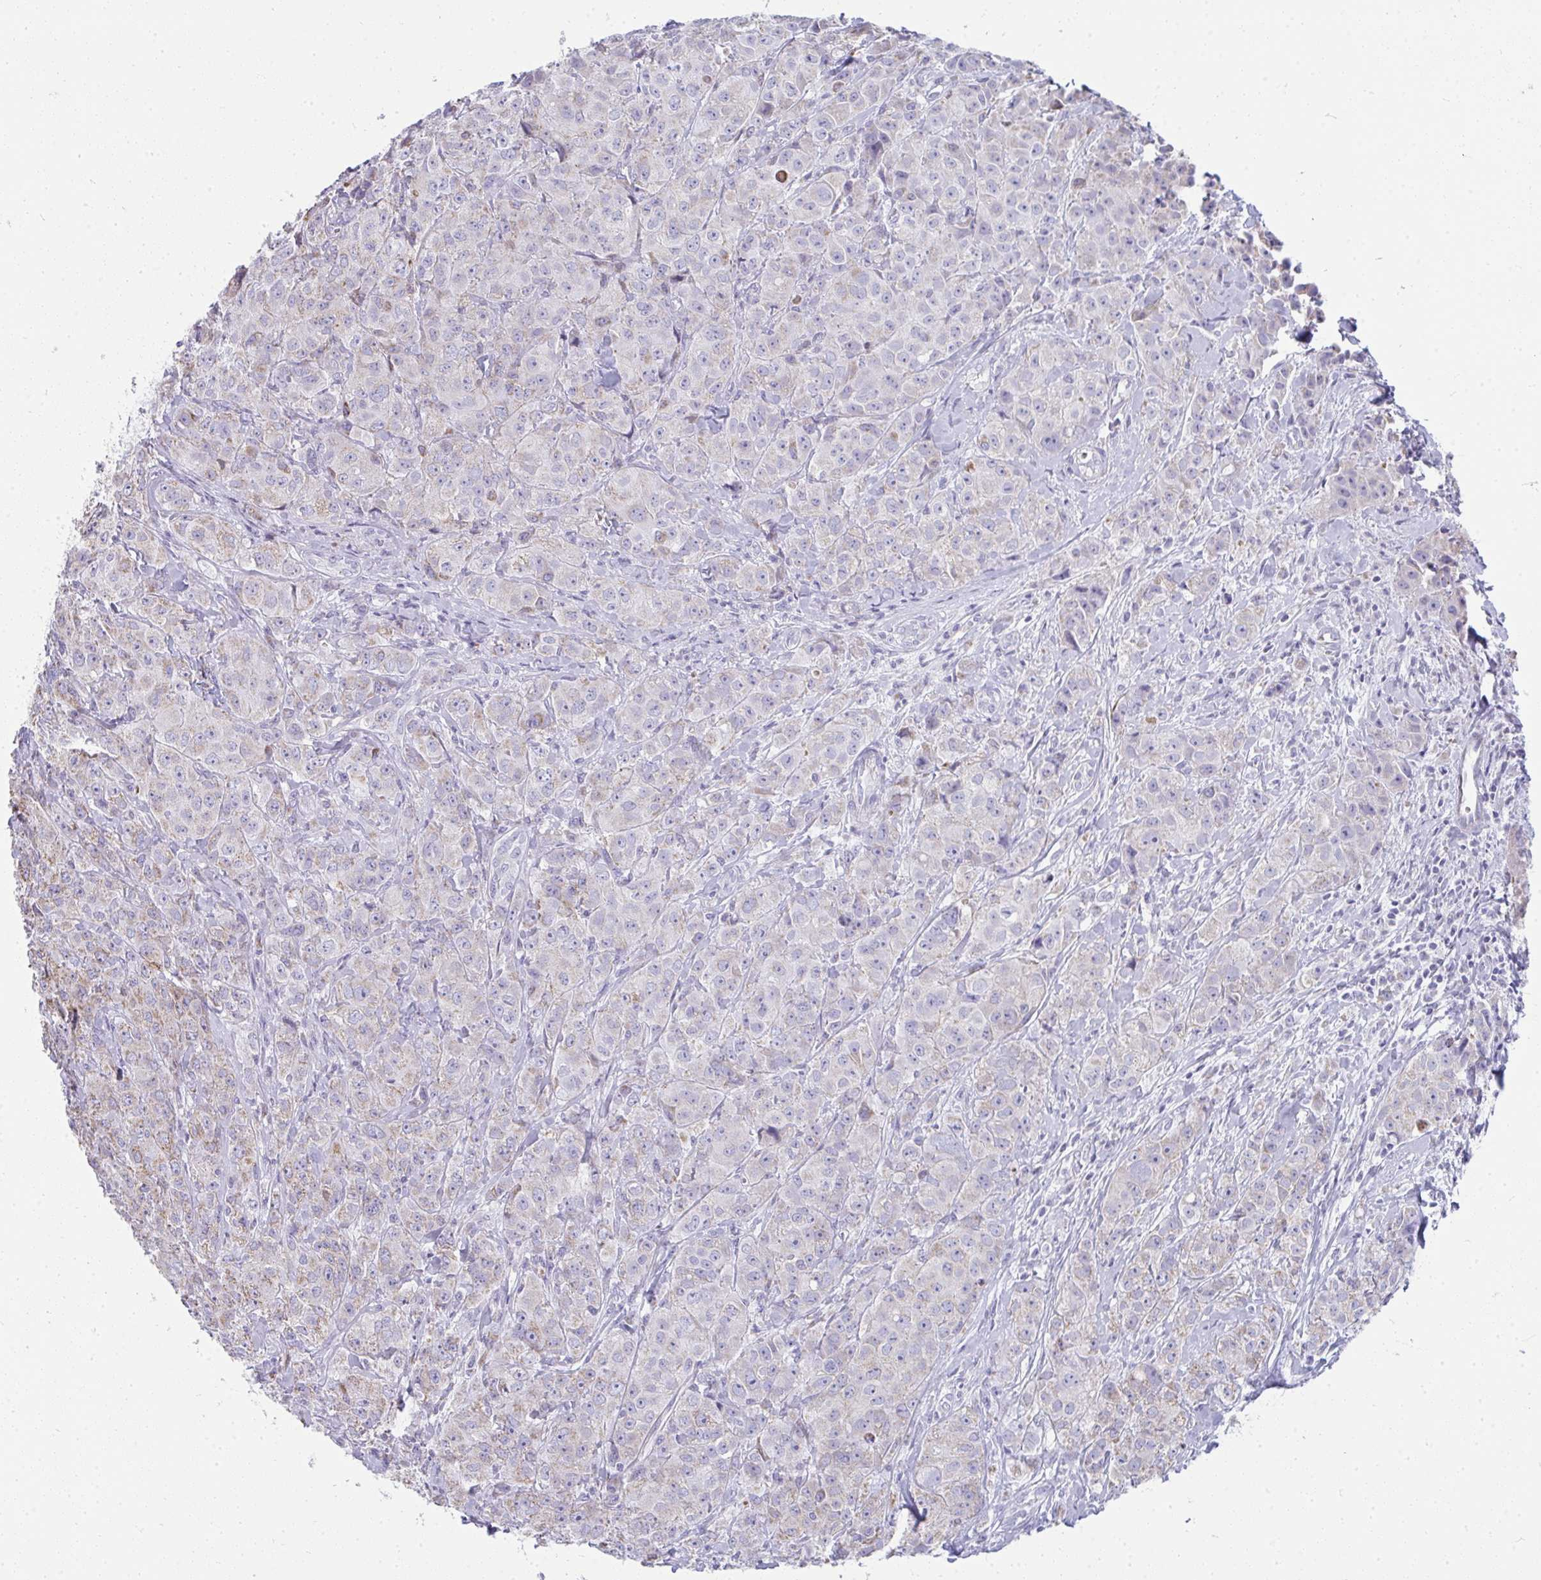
{"staining": {"intensity": "weak", "quantity": "<25%", "location": "cytoplasmic/membranous"}, "tissue": "breast cancer", "cell_type": "Tumor cells", "image_type": "cancer", "snomed": [{"axis": "morphology", "description": "Normal tissue, NOS"}, {"axis": "morphology", "description": "Duct carcinoma"}, {"axis": "topography", "description": "Breast"}], "caption": "Protein analysis of breast cancer (intraductal carcinoma) displays no significant staining in tumor cells. (DAB immunohistochemistry visualized using brightfield microscopy, high magnification).", "gene": "SLC6A1", "patient": {"sex": "female", "age": 43}}